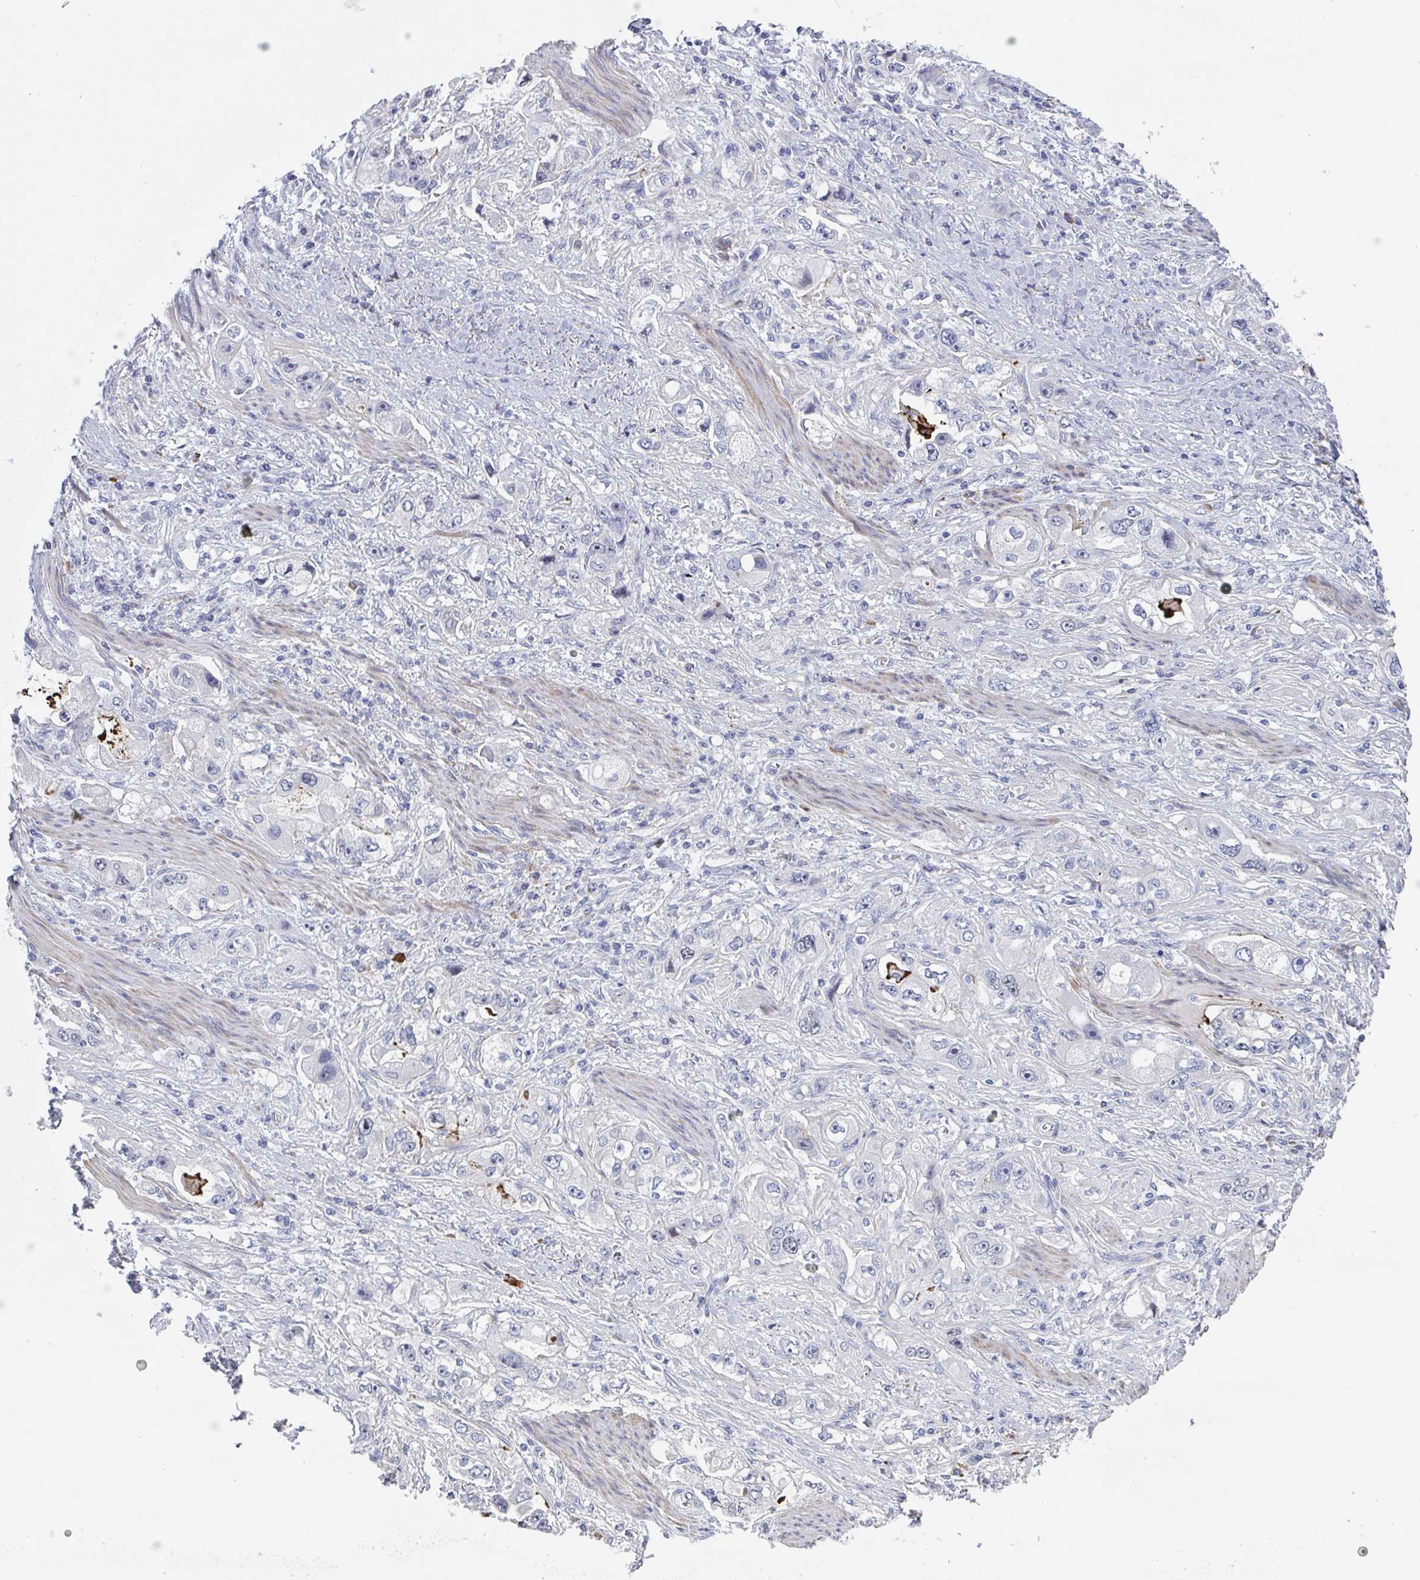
{"staining": {"intensity": "negative", "quantity": "none", "location": "none"}, "tissue": "stomach cancer", "cell_type": "Tumor cells", "image_type": "cancer", "snomed": [{"axis": "morphology", "description": "Adenocarcinoma, NOS"}, {"axis": "topography", "description": "Stomach, lower"}], "caption": "Immunohistochemistry histopathology image of human stomach cancer stained for a protein (brown), which displays no expression in tumor cells. (DAB (3,3'-diaminobenzidine) IHC visualized using brightfield microscopy, high magnification).", "gene": "CENPT", "patient": {"sex": "female", "age": 93}}